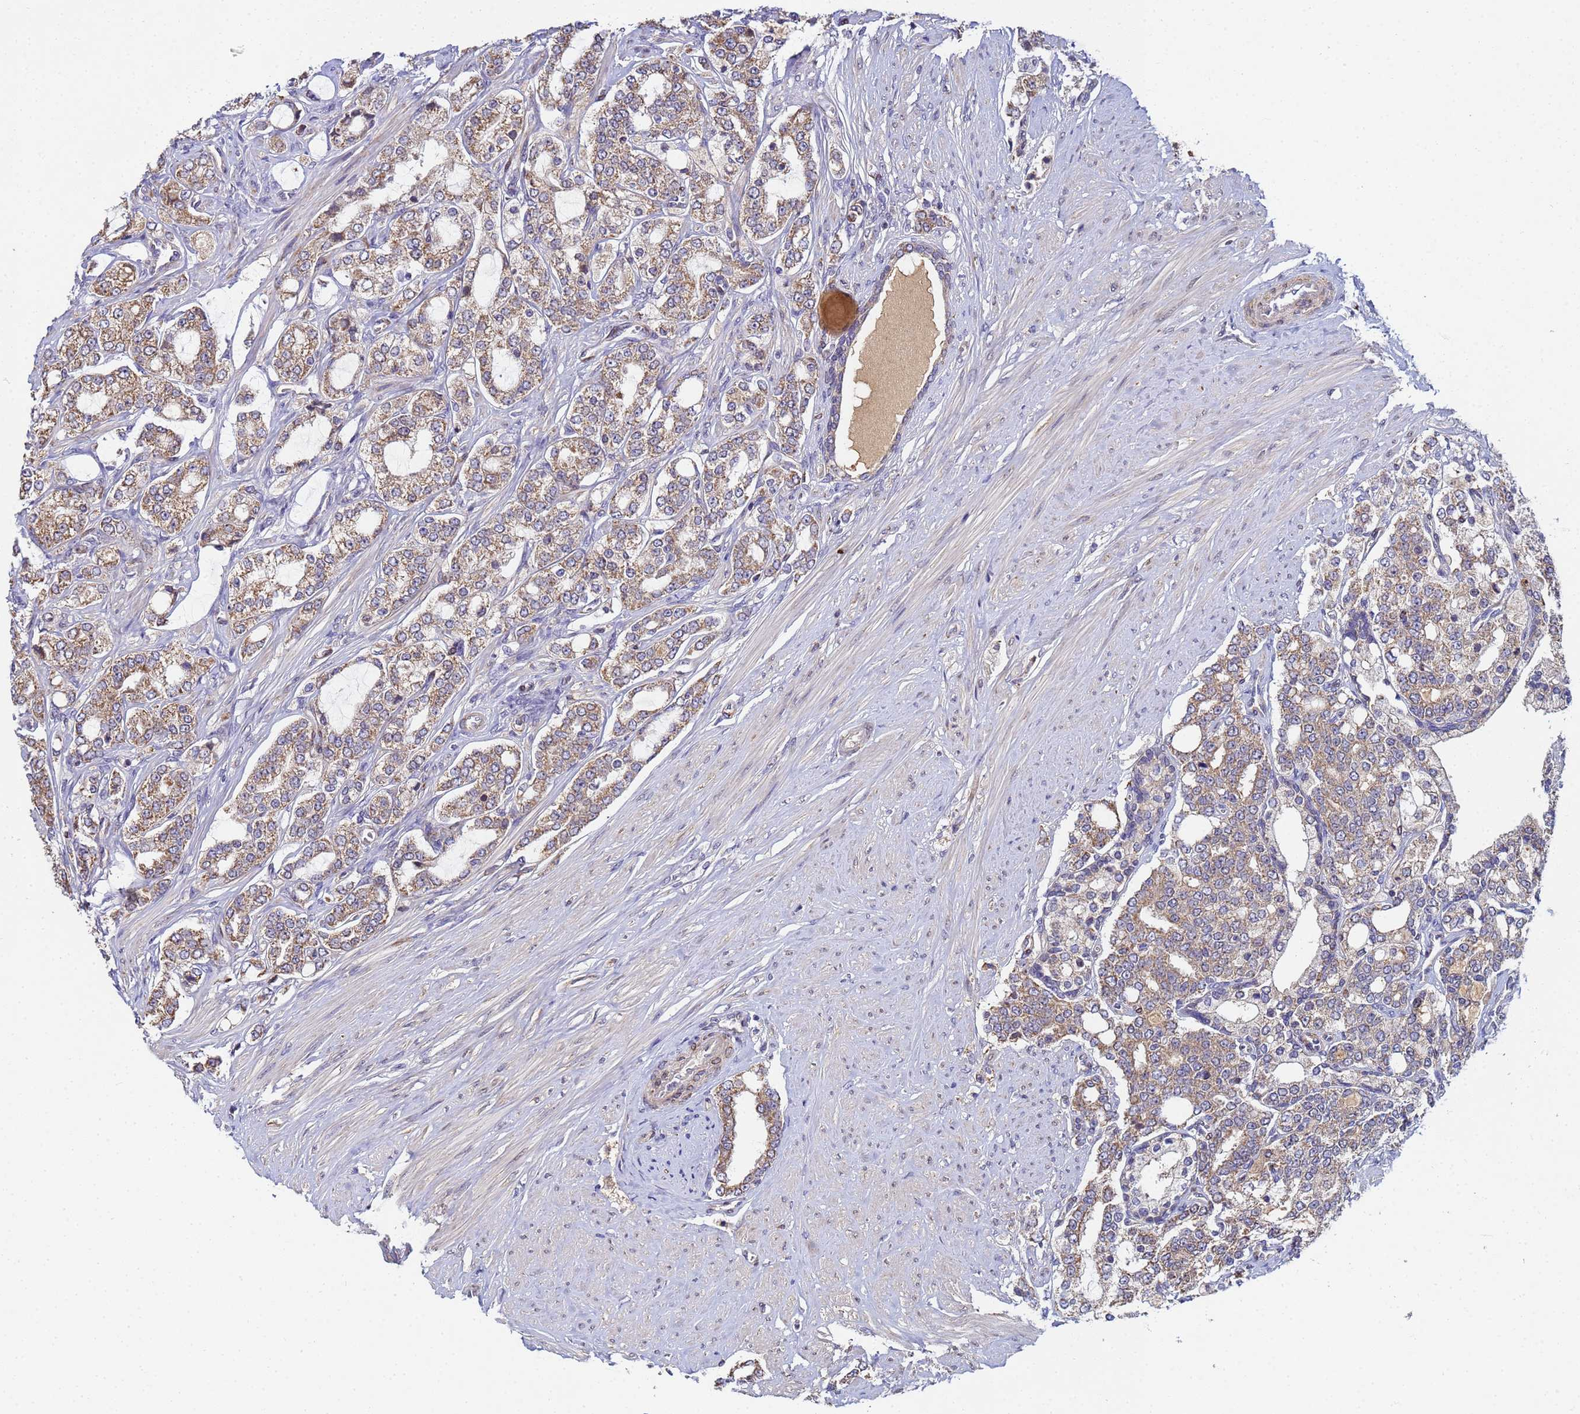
{"staining": {"intensity": "moderate", "quantity": ">75%", "location": "cytoplasmic/membranous"}, "tissue": "prostate cancer", "cell_type": "Tumor cells", "image_type": "cancer", "snomed": [{"axis": "morphology", "description": "Adenocarcinoma, High grade"}, {"axis": "topography", "description": "Prostate"}], "caption": "Brown immunohistochemical staining in human prostate cancer demonstrates moderate cytoplasmic/membranous expression in about >75% of tumor cells.", "gene": "C5orf34", "patient": {"sex": "male", "age": 64}}